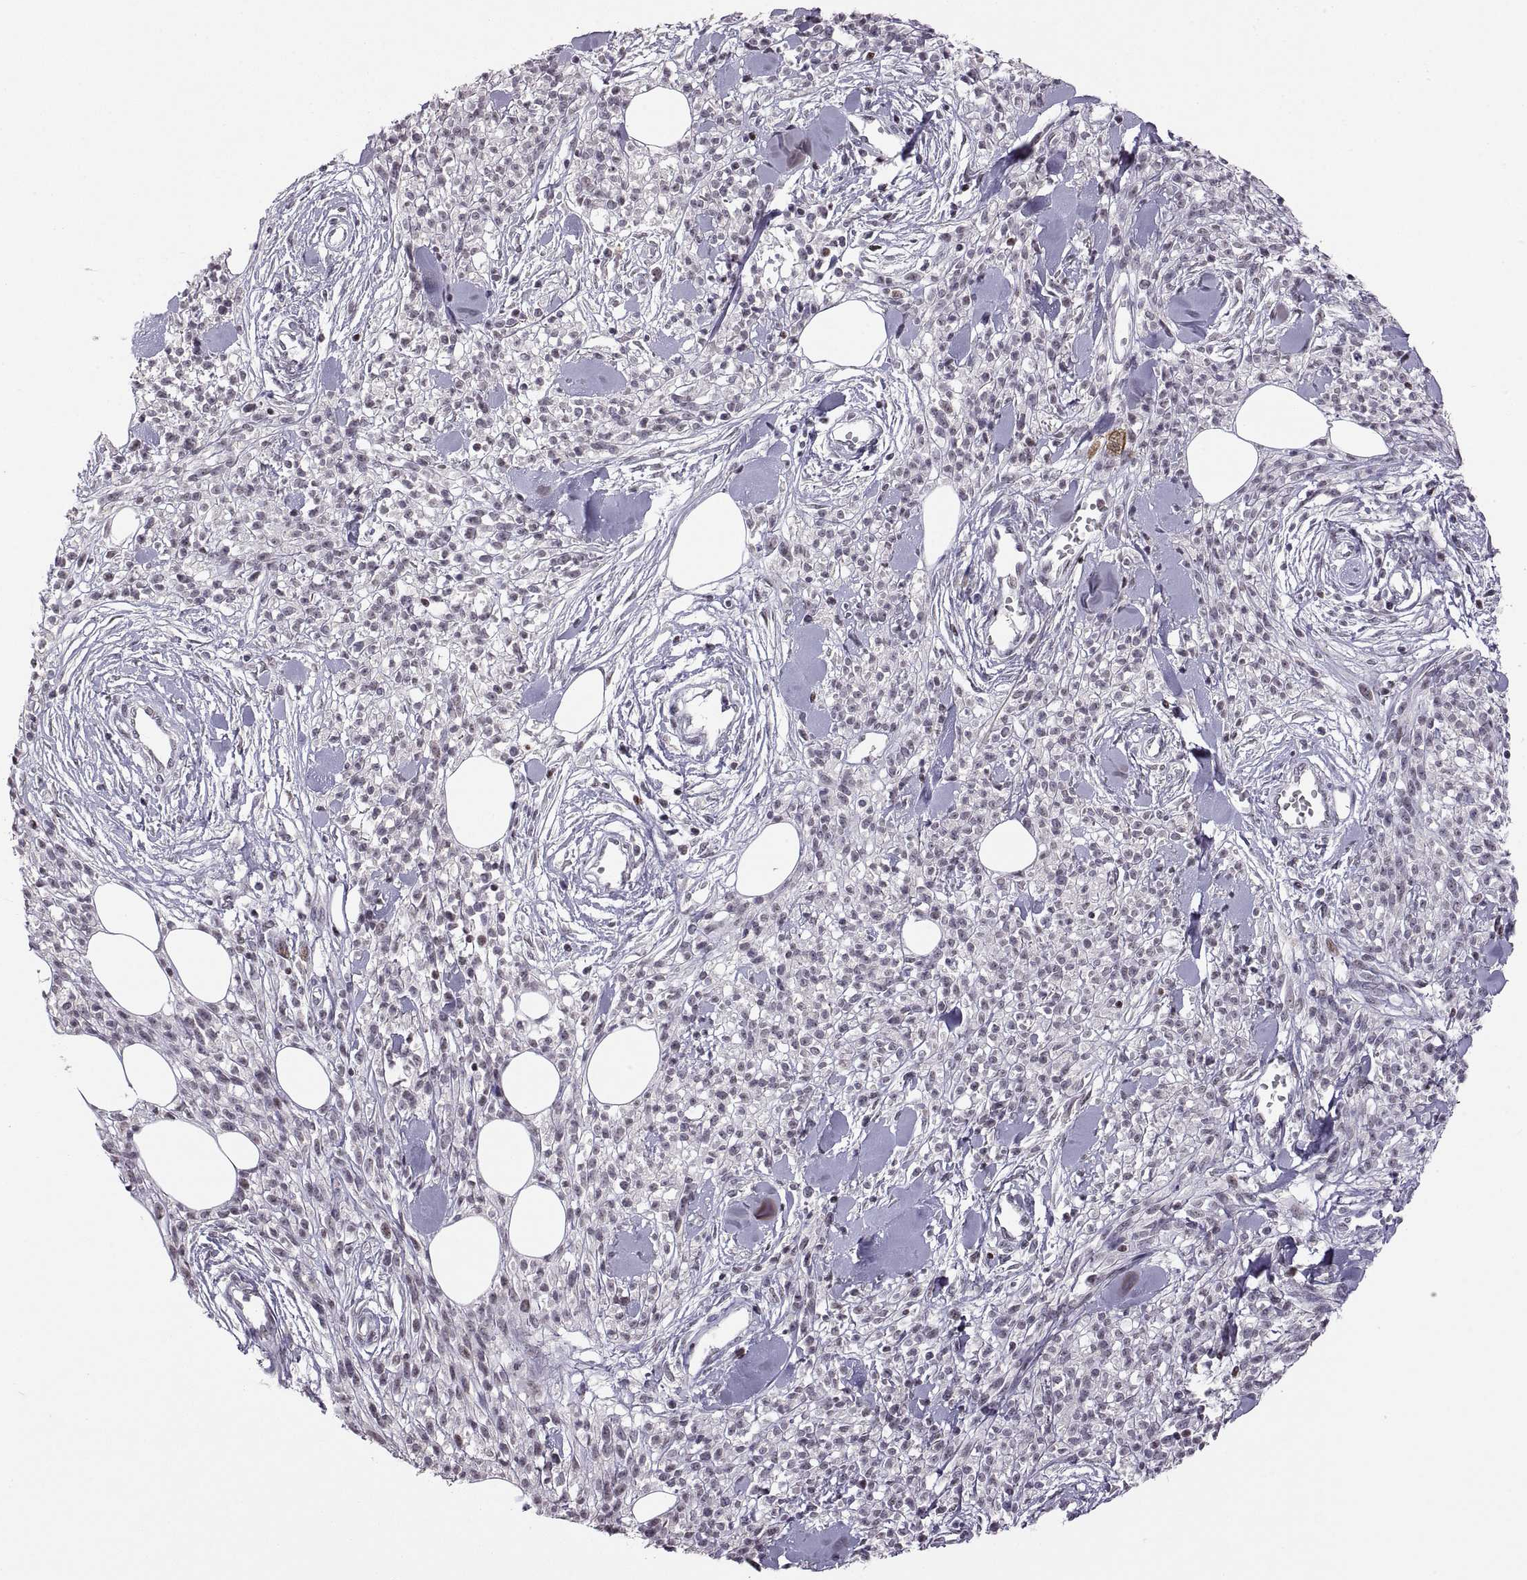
{"staining": {"intensity": "negative", "quantity": "none", "location": "none"}, "tissue": "melanoma", "cell_type": "Tumor cells", "image_type": "cancer", "snomed": [{"axis": "morphology", "description": "Malignant melanoma, NOS"}, {"axis": "topography", "description": "Skin"}, {"axis": "topography", "description": "Skin of trunk"}], "caption": "A histopathology image of malignant melanoma stained for a protein displays no brown staining in tumor cells.", "gene": "NEK2", "patient": {"sex": "male", "age": 74}}